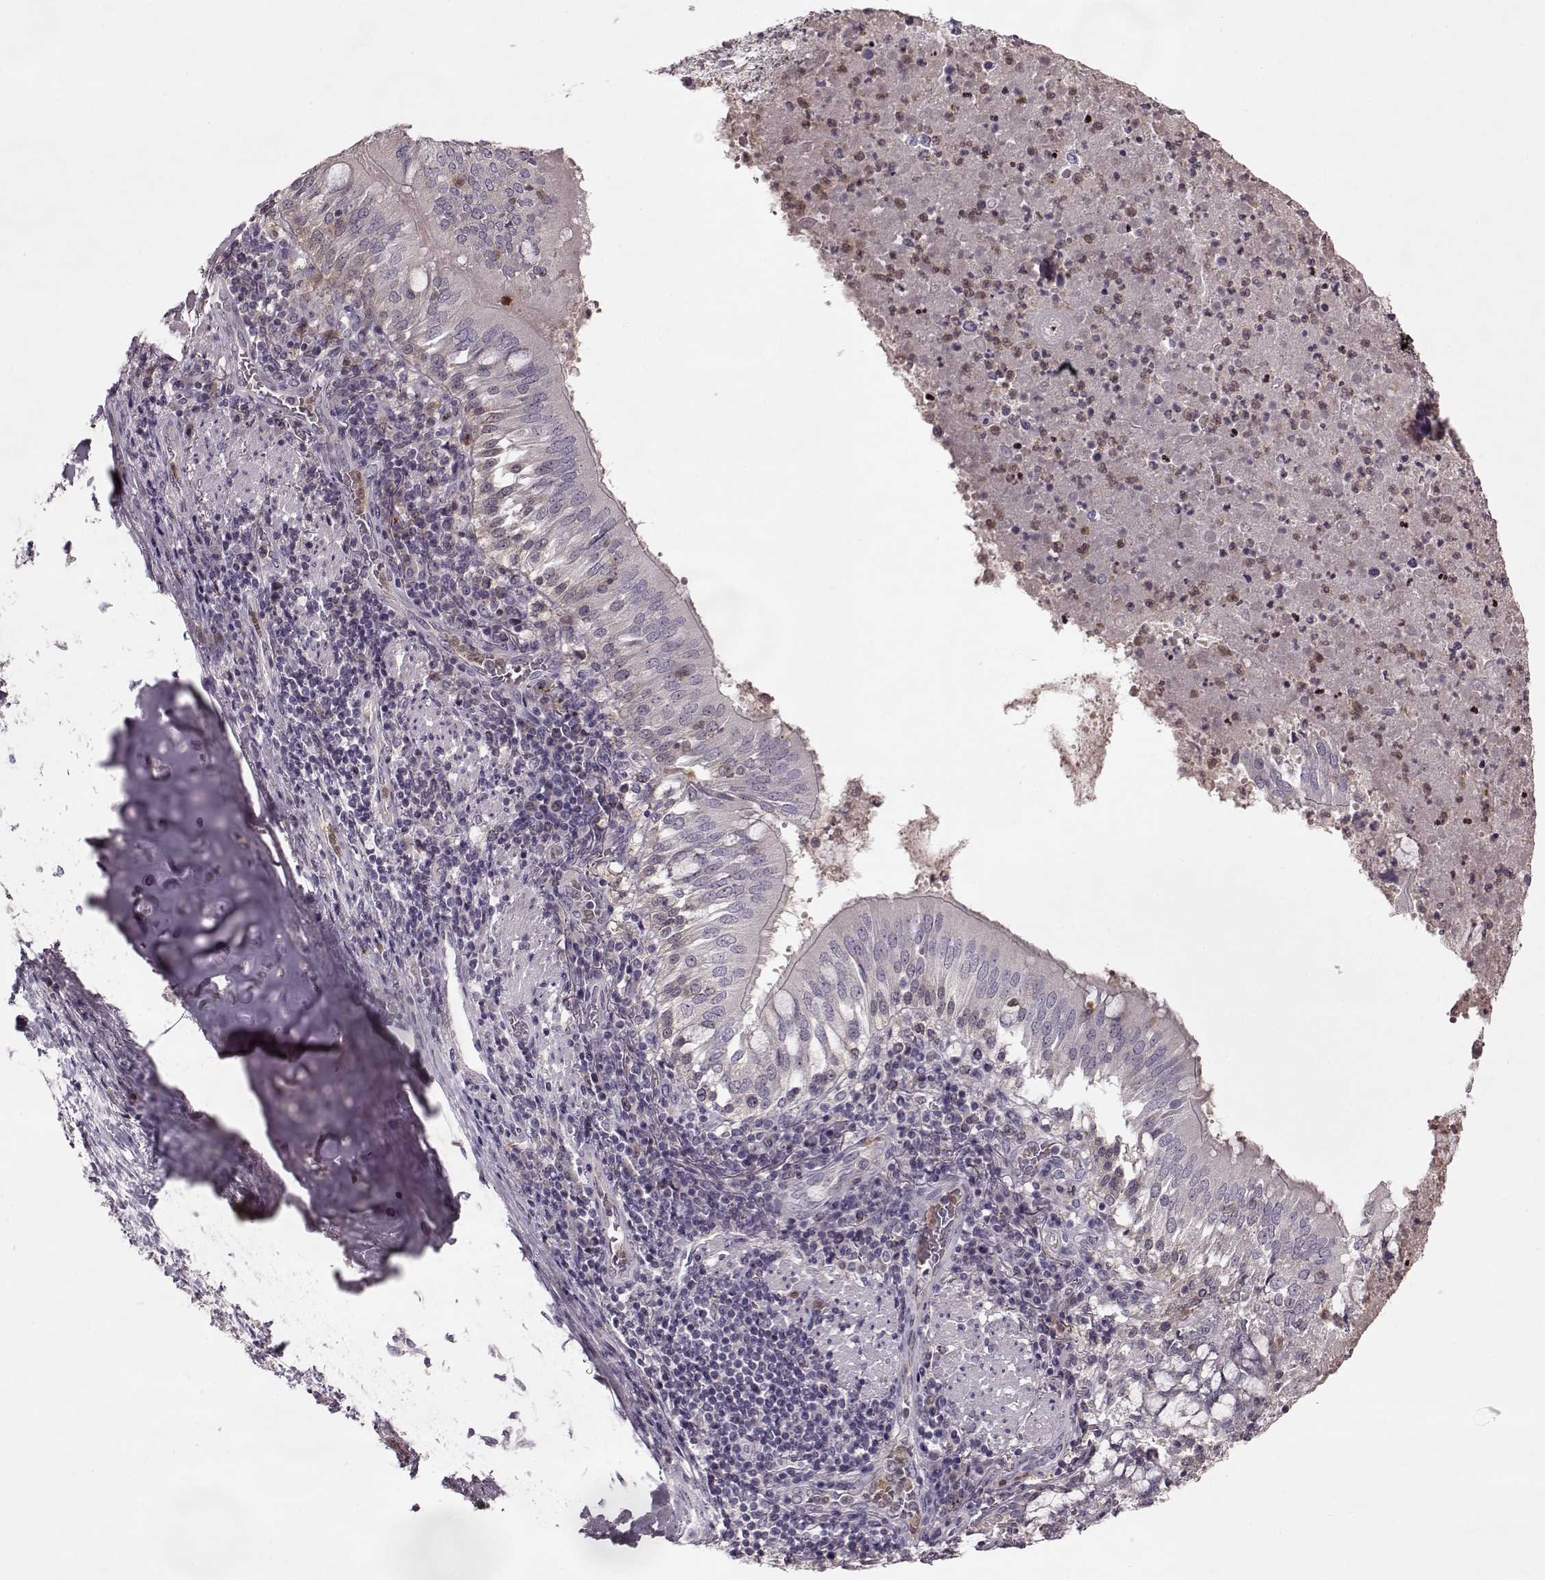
{"staining": {"intensity": "negative", "quantity": "none", "location": "none"}, "tissue": "lung cancer", "cell_type": "Tumor cells", "image_type": "cancer", "snomed": [{"axis": "morphology", "description": "Normal tissue, NOS"}, {"axis": "morphology", "description": "Squamous cell carcinoma, NOS"}, {"axis": "topography", "description": "Bronchus"}, {"axis": "topography", "description": "Lung"}], "caption": "The histopathology image shows no staining of tumor cells in lung squamous cell carcinoma.", "gene": "ACOT11", "patient": {"sex": "male", "age": 64}}